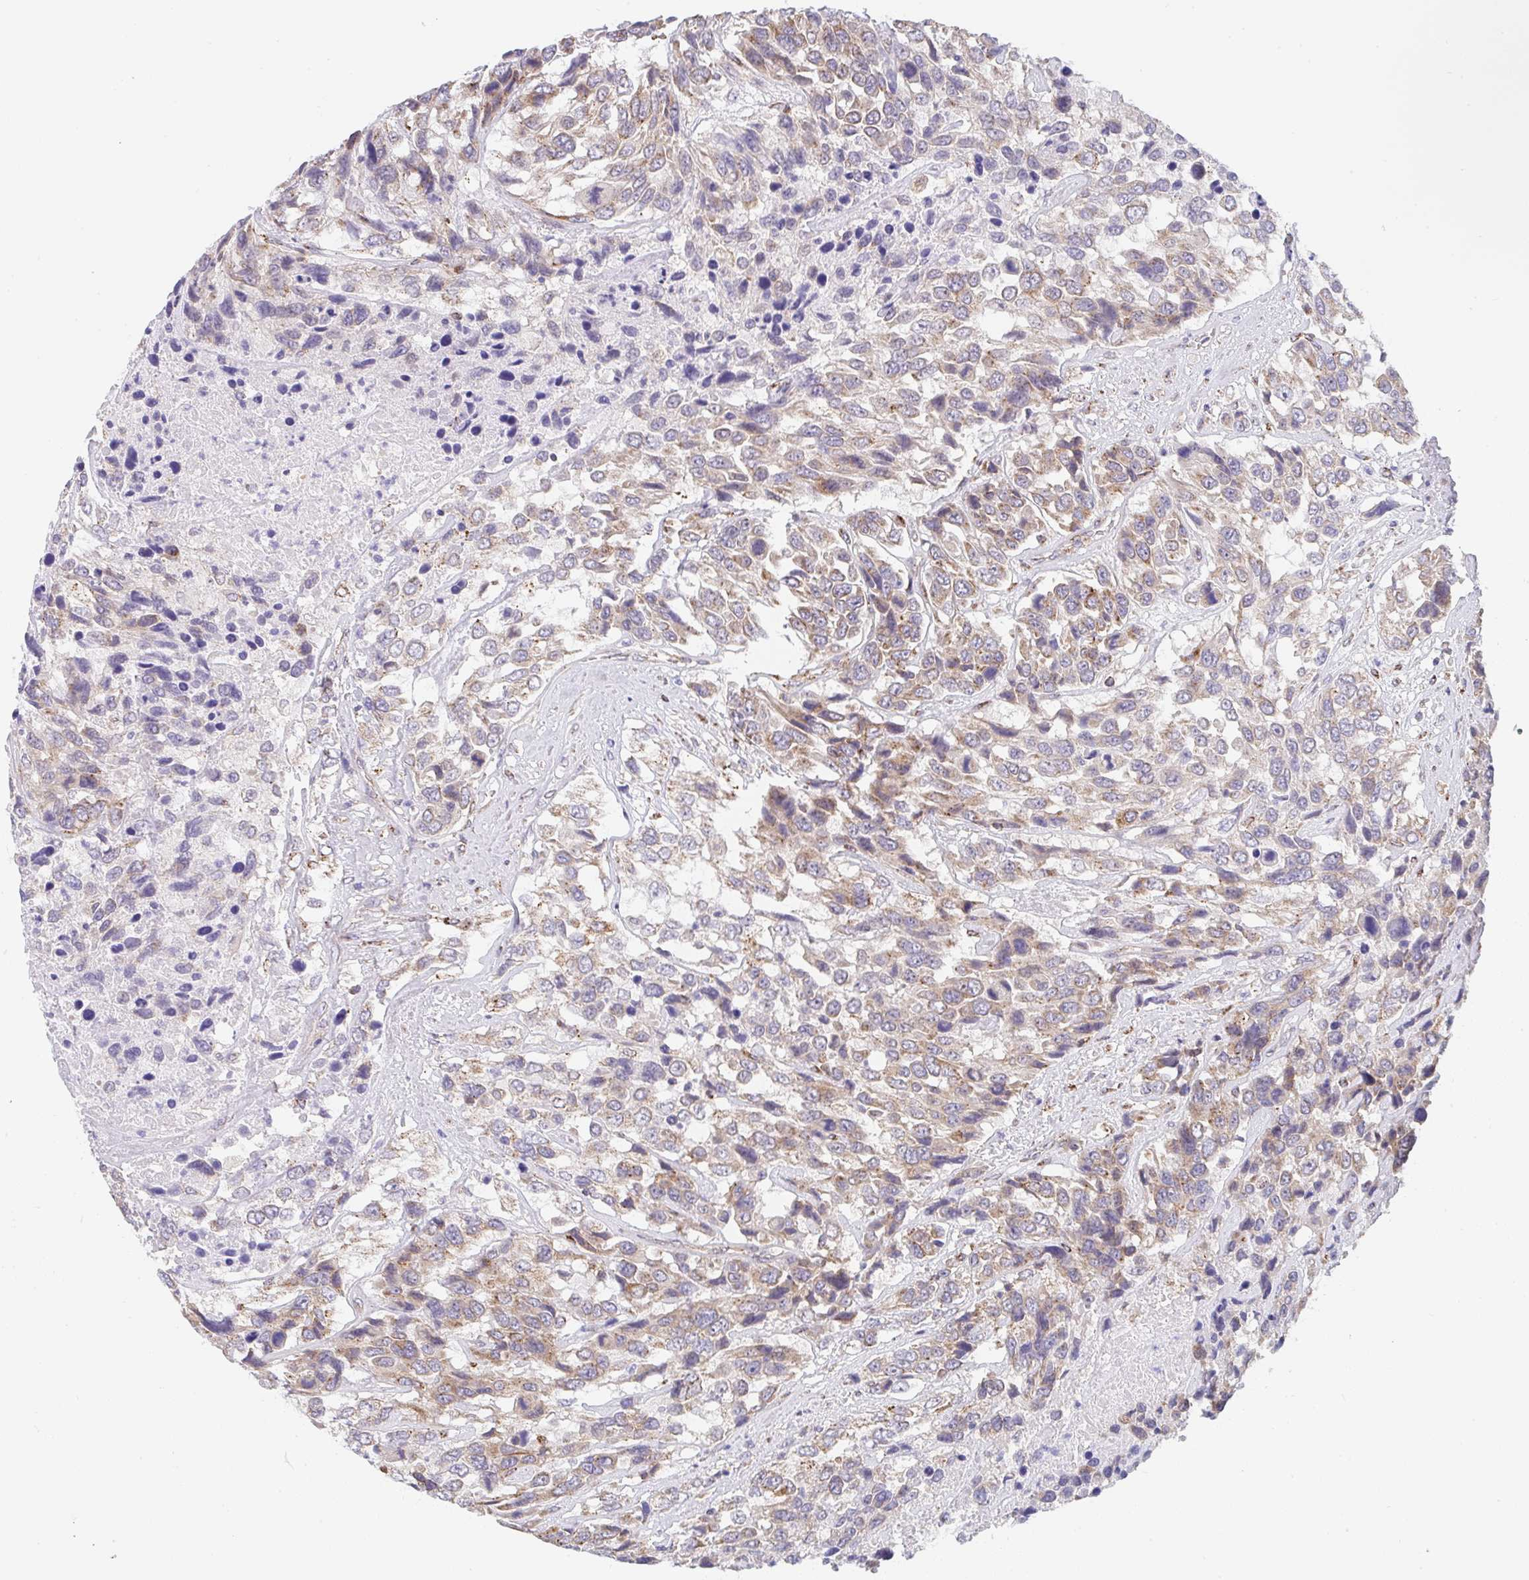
{"staining": {"intensity": "moderate", "quantity": "25%-75%", "location": "cytoplasmic/membranous"}, "tissue": "urothelial cancer", "cell_type": "Tumor cells", "image_type": "cancer", "snomed": [{"axis": "morphology", "description": "Urothelial carcinoma, High grade"}, {"axis": "topography", "description": "Urinary bladder"}], "caption": "High-magnification brightfield microscopy of urothelial carcinoma (high-grade) stained with DAB (3,3'-diaminobenzidine) (brown) and counterstained with hematoxylin (blue). tumor cells exhibit moderate cytoplasmic/membranous expression is seen in approximately25%-75% of cells. (DAB (3,3'-diaminobenzidine) = brown stain, brightfield microscopy at high magnification).", "gene": "PROSER3", "patient": {"sex": "female", "age": 70}}